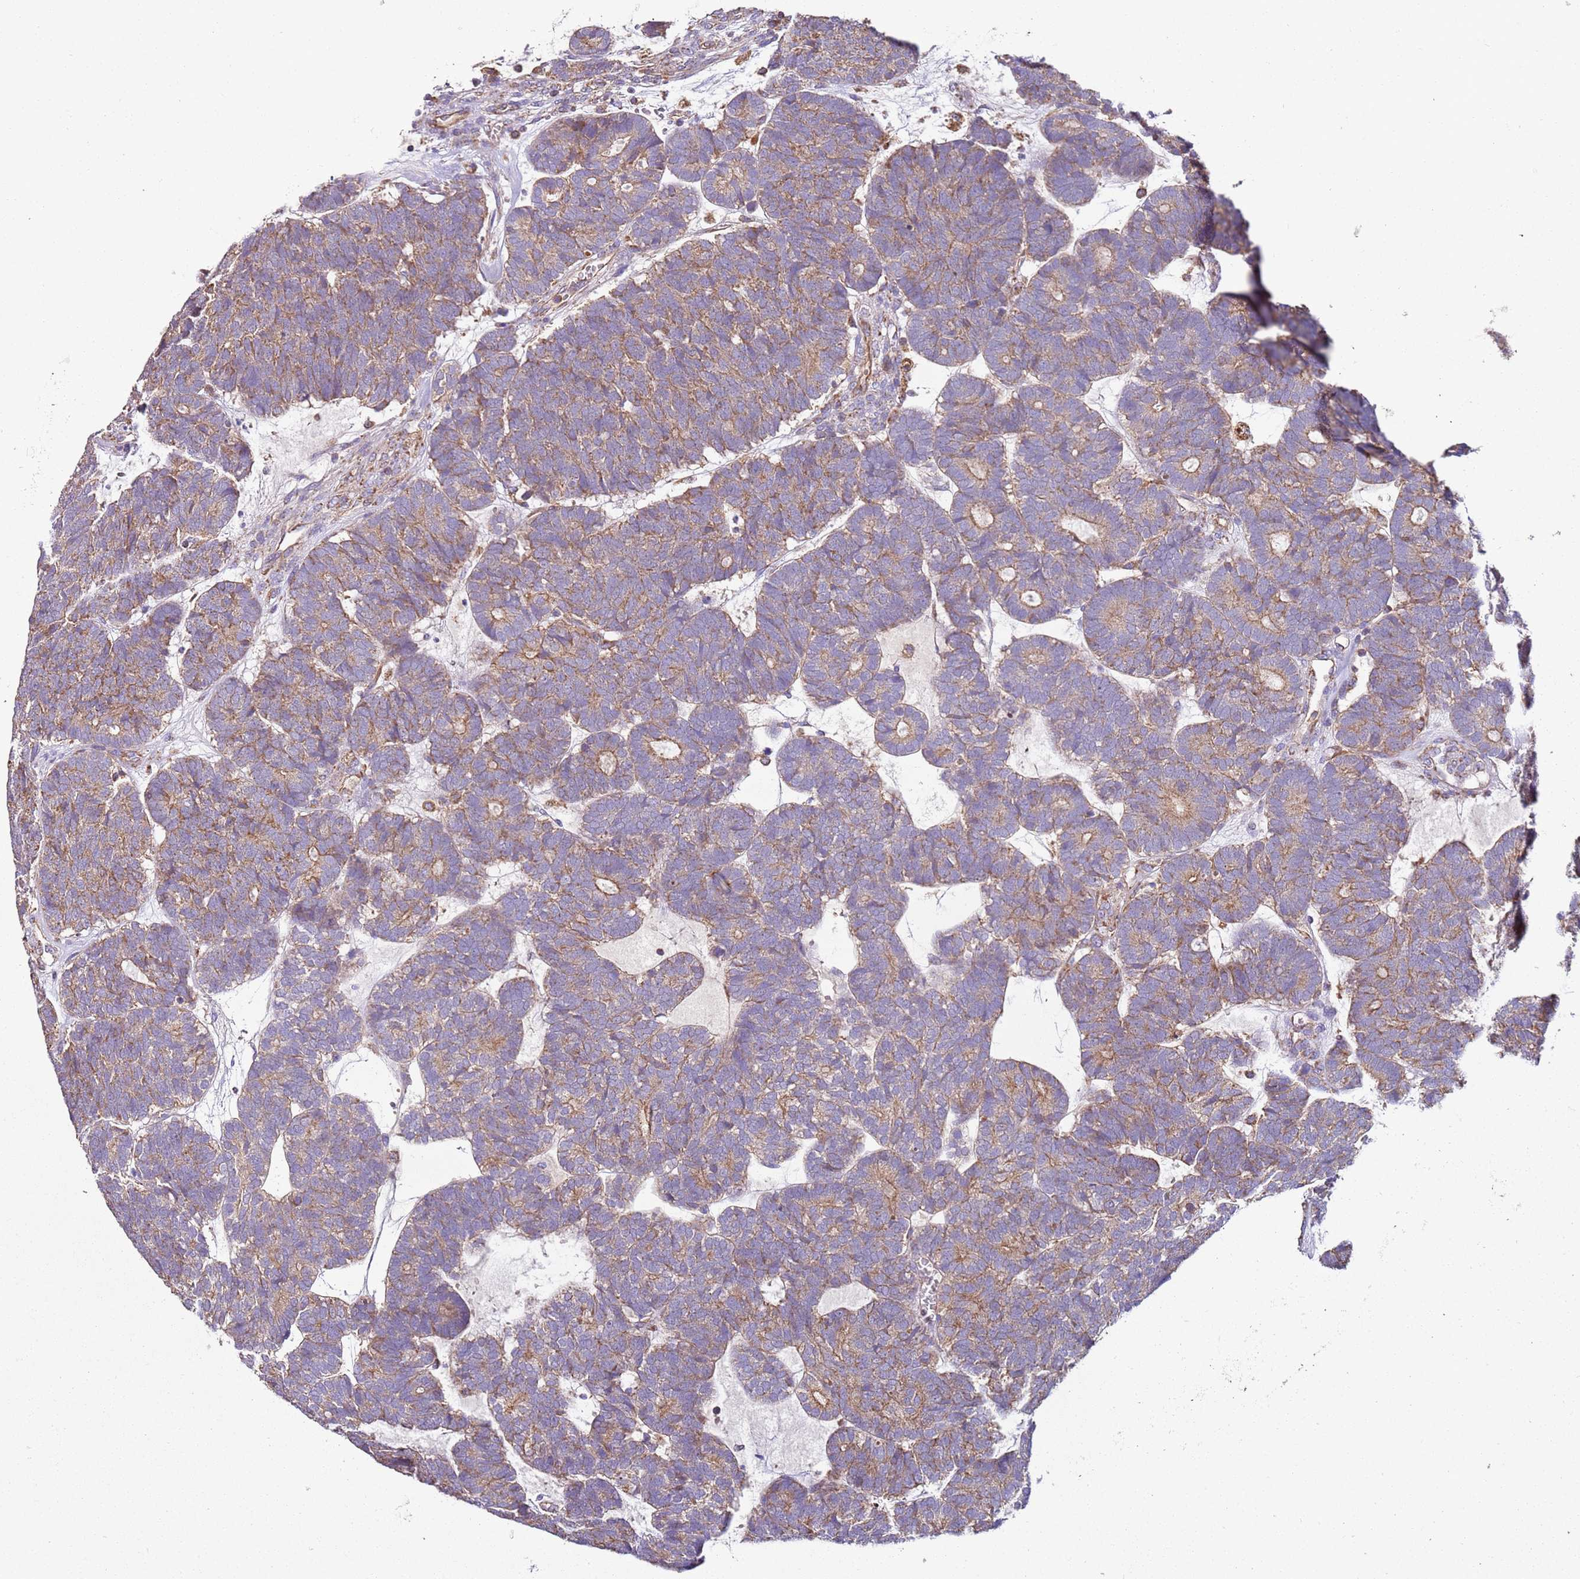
{"staining": {"intensity": "moderate", "quantity": "25%-75%", "location": "cytoplasmic/membranous"}, "tissue": "head and neck cancer", "cell_type": "Tumor cells", "image_type": "cancer", "snomed": [{"axis": "morphology", "description": "Adenocarcinoma, NOS"}, {"axis": "topography", "description": "Head-Neck"}], "caption": "High-power microscopy captured an IHC image of head and neck cancer (adenocarcinoma), revealing moderate cytoplasmic/membranous staining in about 25%-75% of tumor cells.", "gene": "RMND5A", "patient": {"sex": "female", "age": 81}}